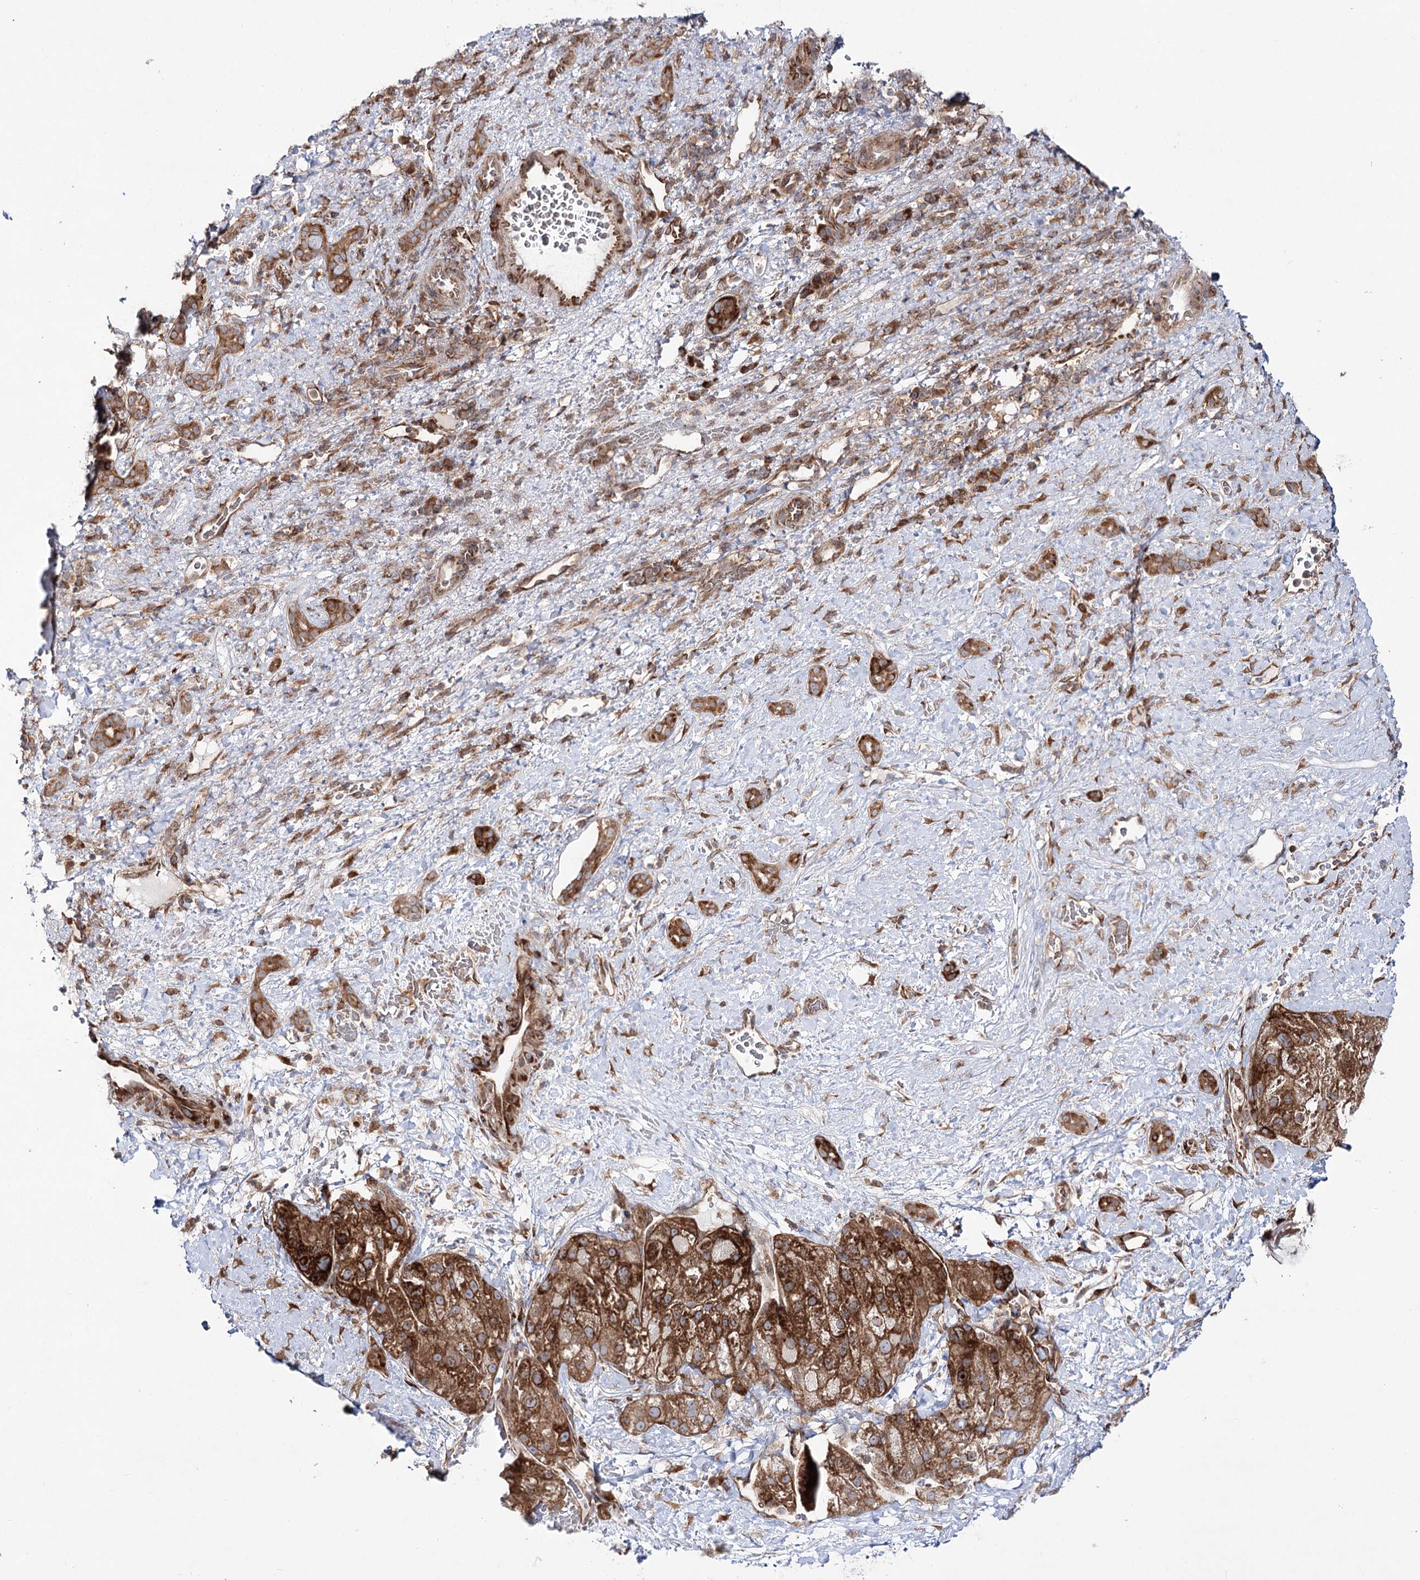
{"staining": {"intensity": "strong", "quantity": ">75%", "location": "cytoplasmic/membranous"}, "tissue": "liver cancer", "cell_type": "Tumor cells", "image_type": "cancer", "snomed": [{"axis": "morphology", "description": "Normal tissue, NOS"}, {"axis": "morphology", "description": "Carcinoma, Hepatocellular, NOS"}, {"axis": "topography", "description": "Liver"}], "caption": "Immunohistochemistry (IHC) histopathology image of liver hepatocellular carcinoma stained for a protein (brown), which displays high levels of strong cytoplasmic/membranous expression in about >75% of tumor cells.", "gene": "VWA2", "patient": {"sex": "male", "age": 57}}